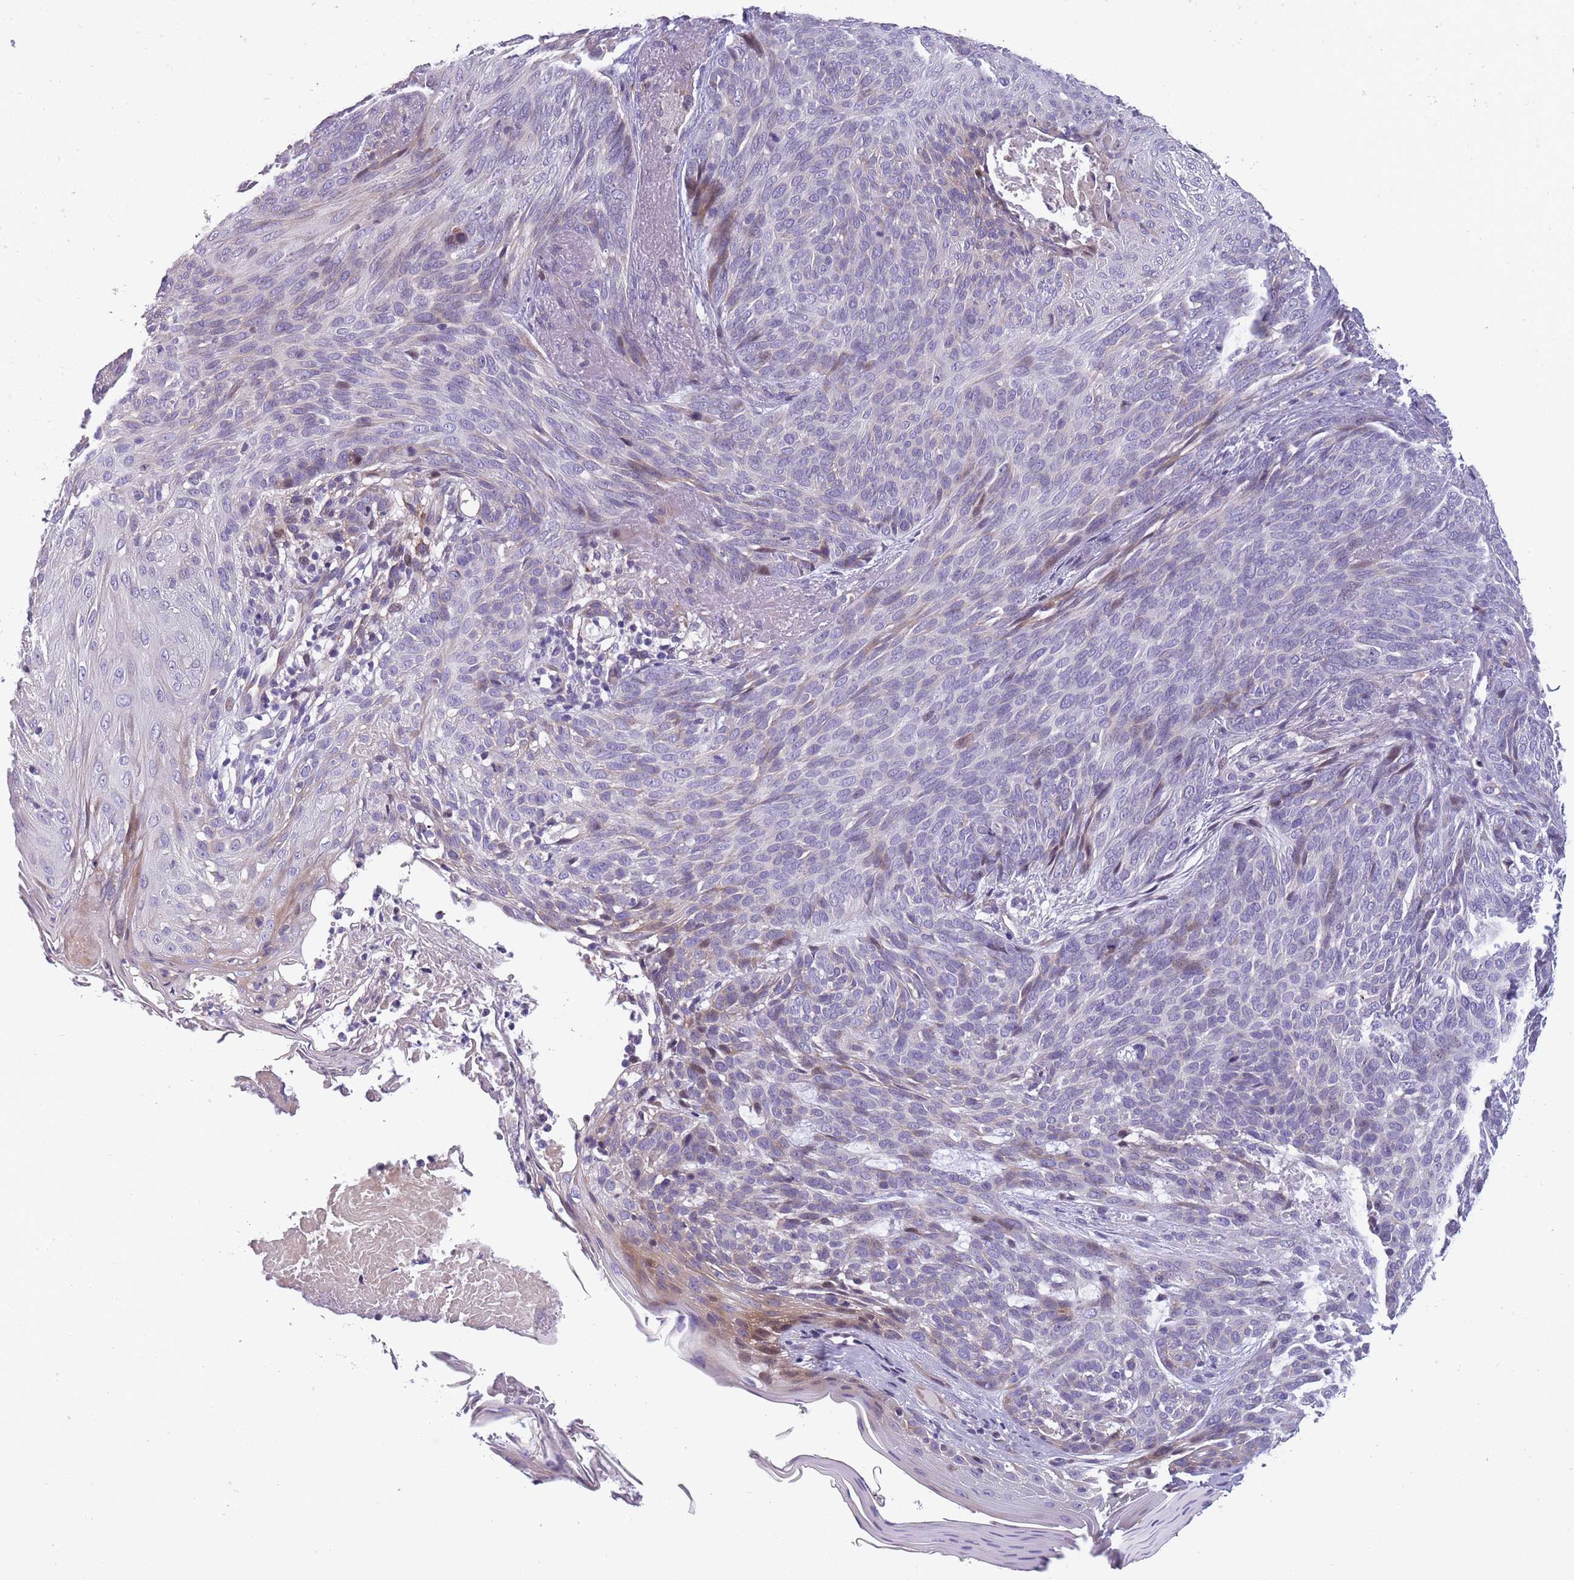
{"staining": {"intensity": "negative", "quantity": "none", "location": "none"}, "tissue": "skin cancer", "cell_type": "Tumor cells", "image_type": "cancer", "snomed": [{"axis": "morphology", "description": "Basal cell carcinoma"}, {"axis": "topography", "description": "Skin"}], "caption": "Tumor cells show no significant protein positivity in skin basal cell carcinoma.", "gene": "FAM83F", "patient": {"sex": "female", "age": 86}}